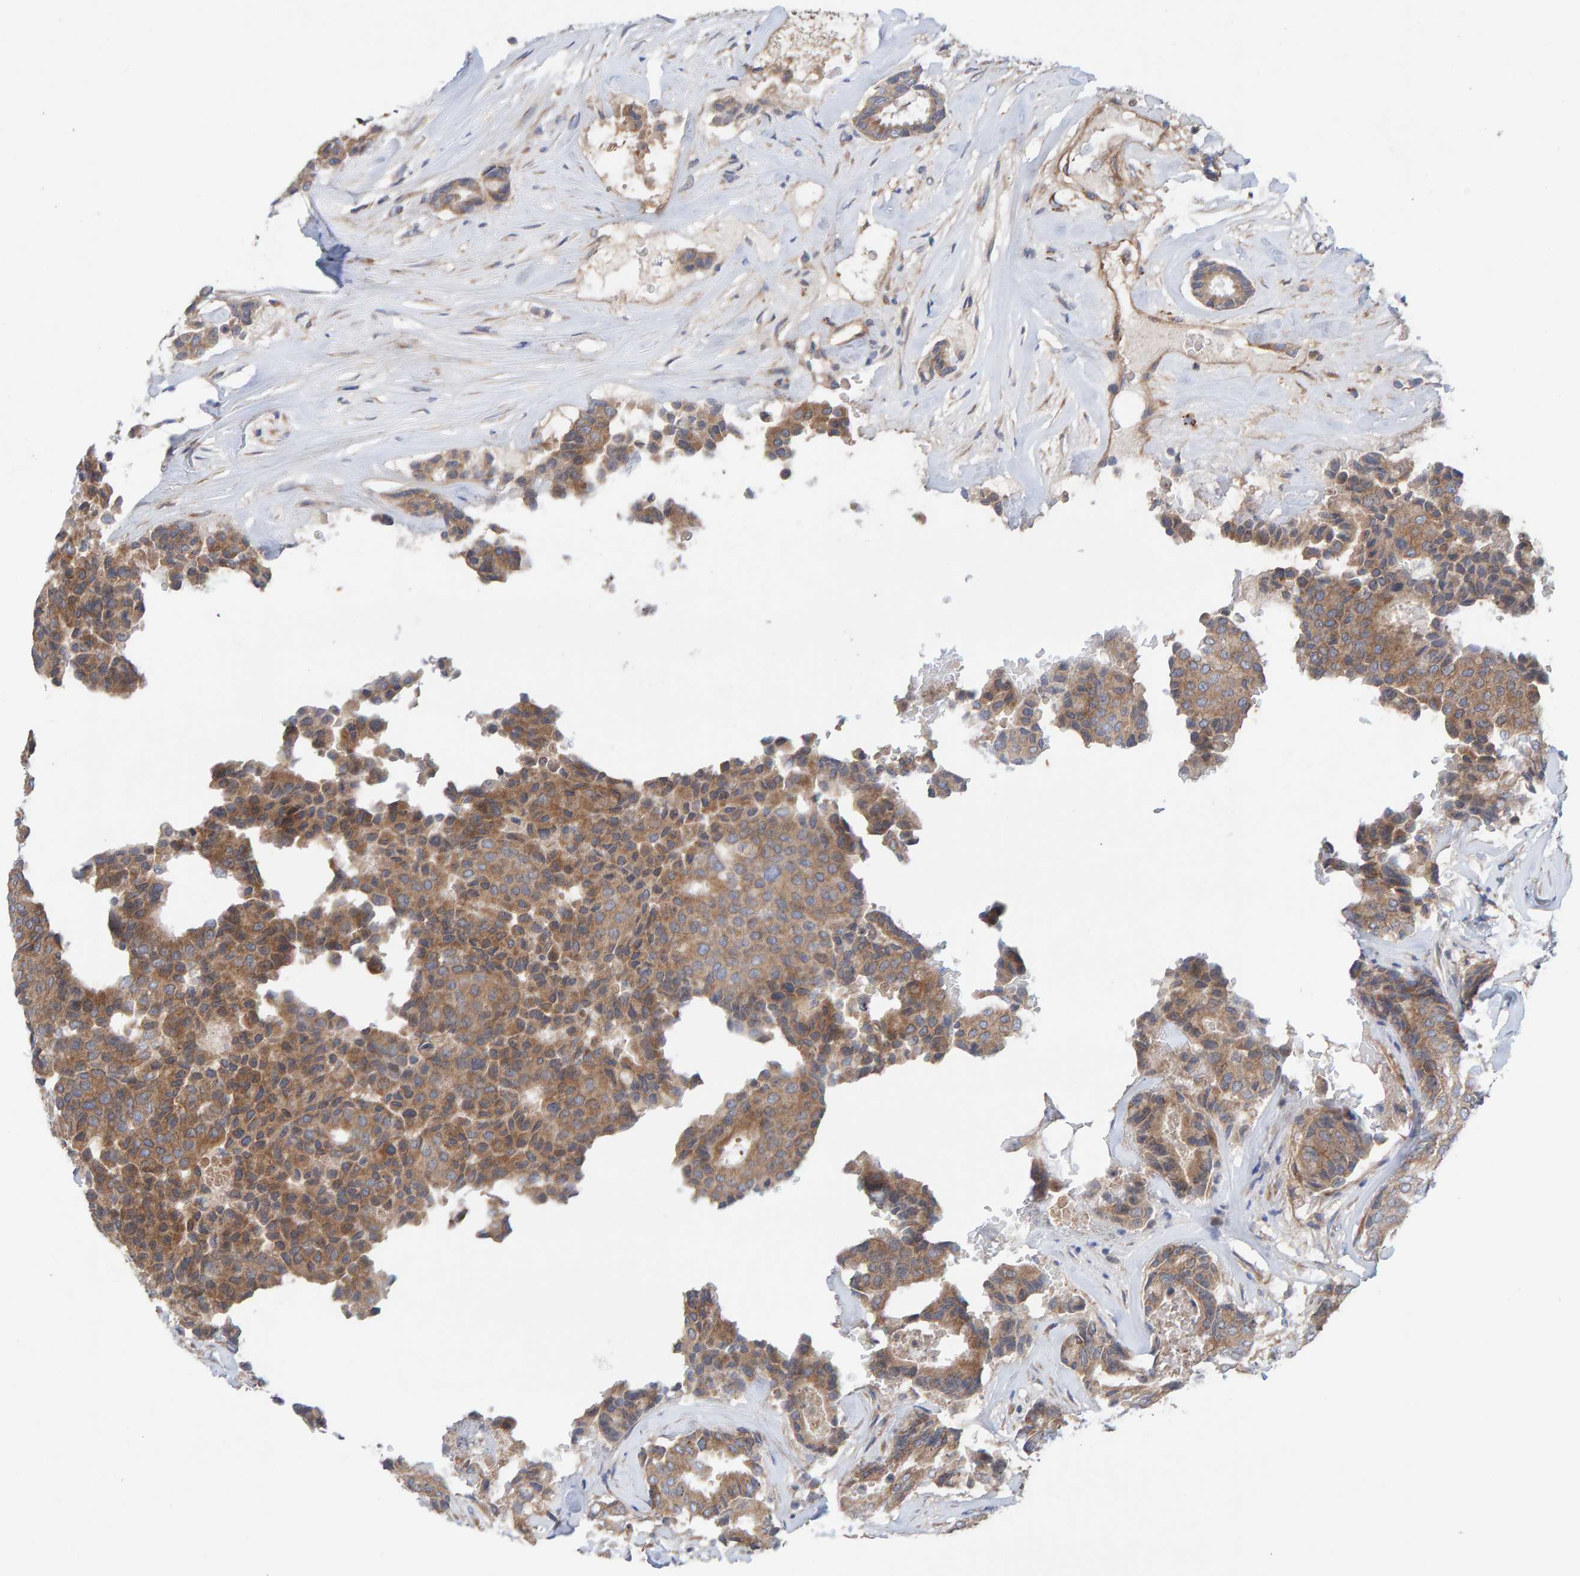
{"staining": {"intensity": "moderate", "quantity": ">75%", "location": "cytoplasmic/membranous"}, "tissue": "breast cancer", "cell_type": "Tumor cells", "image_type": "cancer", "snomed": [{"axis": "morphology", "description": "Duct carcinoma"}, {"axis": "topography", "description": "Breast"}], "caption": "Immunohistochemical staining of breast cancer reveals medium levels of moderate cytoplasmic/membranous protein positivity in approximately >75% of tumor cells.", "gene": "CDK5RAP3", "patient": {"sex": "female", "age": 75}}